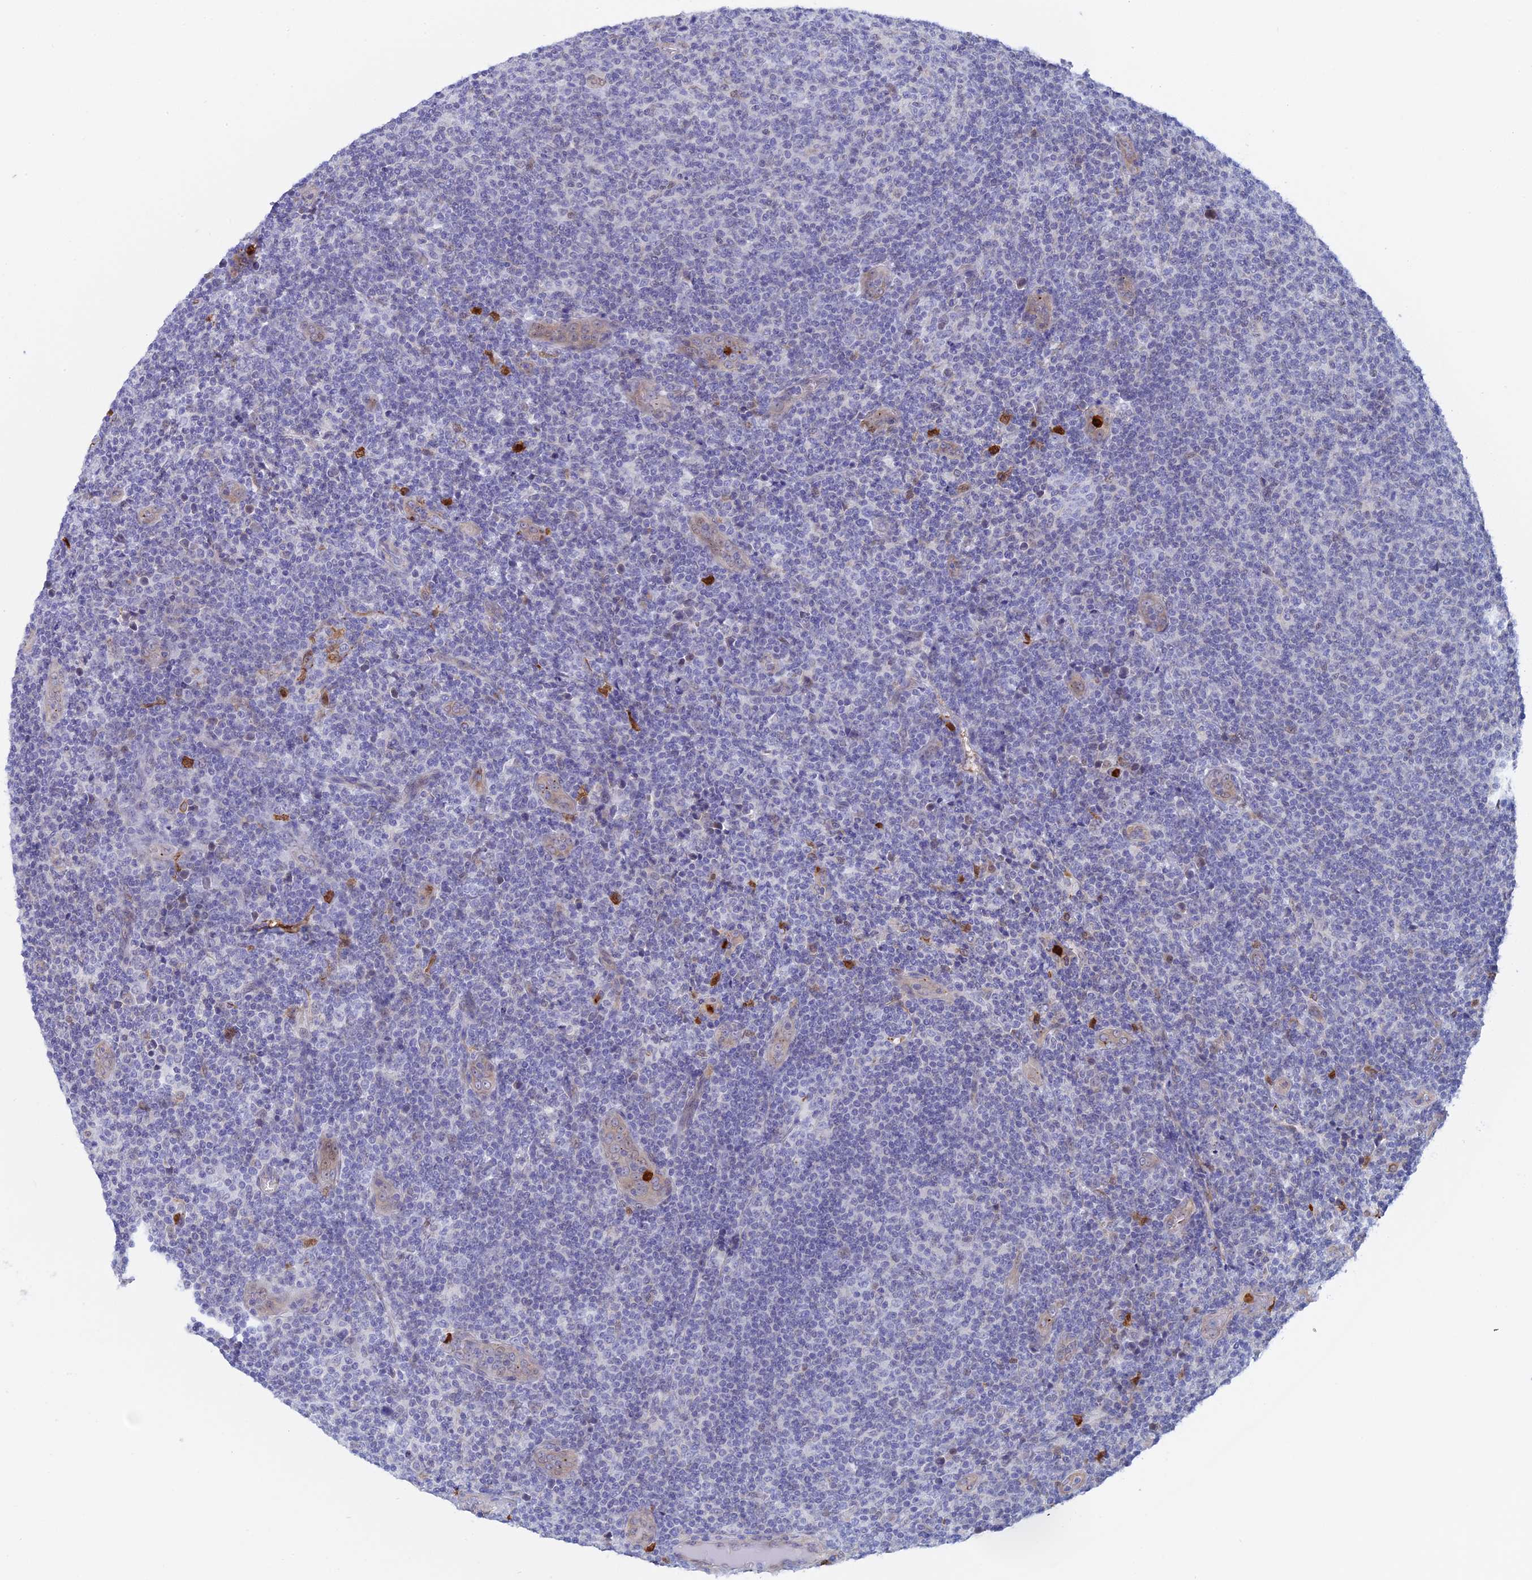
{"staining": {"intensity": "negative", "quantity": "none", "location": "none"}, "tissue": "lymphoma", "cell_type": "Tumor cells", "image_type": "cancer", "snomed": [{"axis": "morphology", "description": "Malignant lymphoma, non-Hodgkin's type, Low grade"}, {"axis": "topography", "description": "Lymph node"}], "caption": "Immunohistochemistry (IHC) photomicrograph of neoplastic tissue: human lymphoma stained with DAB shows no significant protein positivity in tumor cells. (Stains: DAB (3,3'-diaminobenzidine) immunohistochemistry with hematoxylin counter stain, Microscopy: brightfield microscopy at high magnification).", "gene": "SLC26A1", "patient": {"sex": "male", "age": 66}}